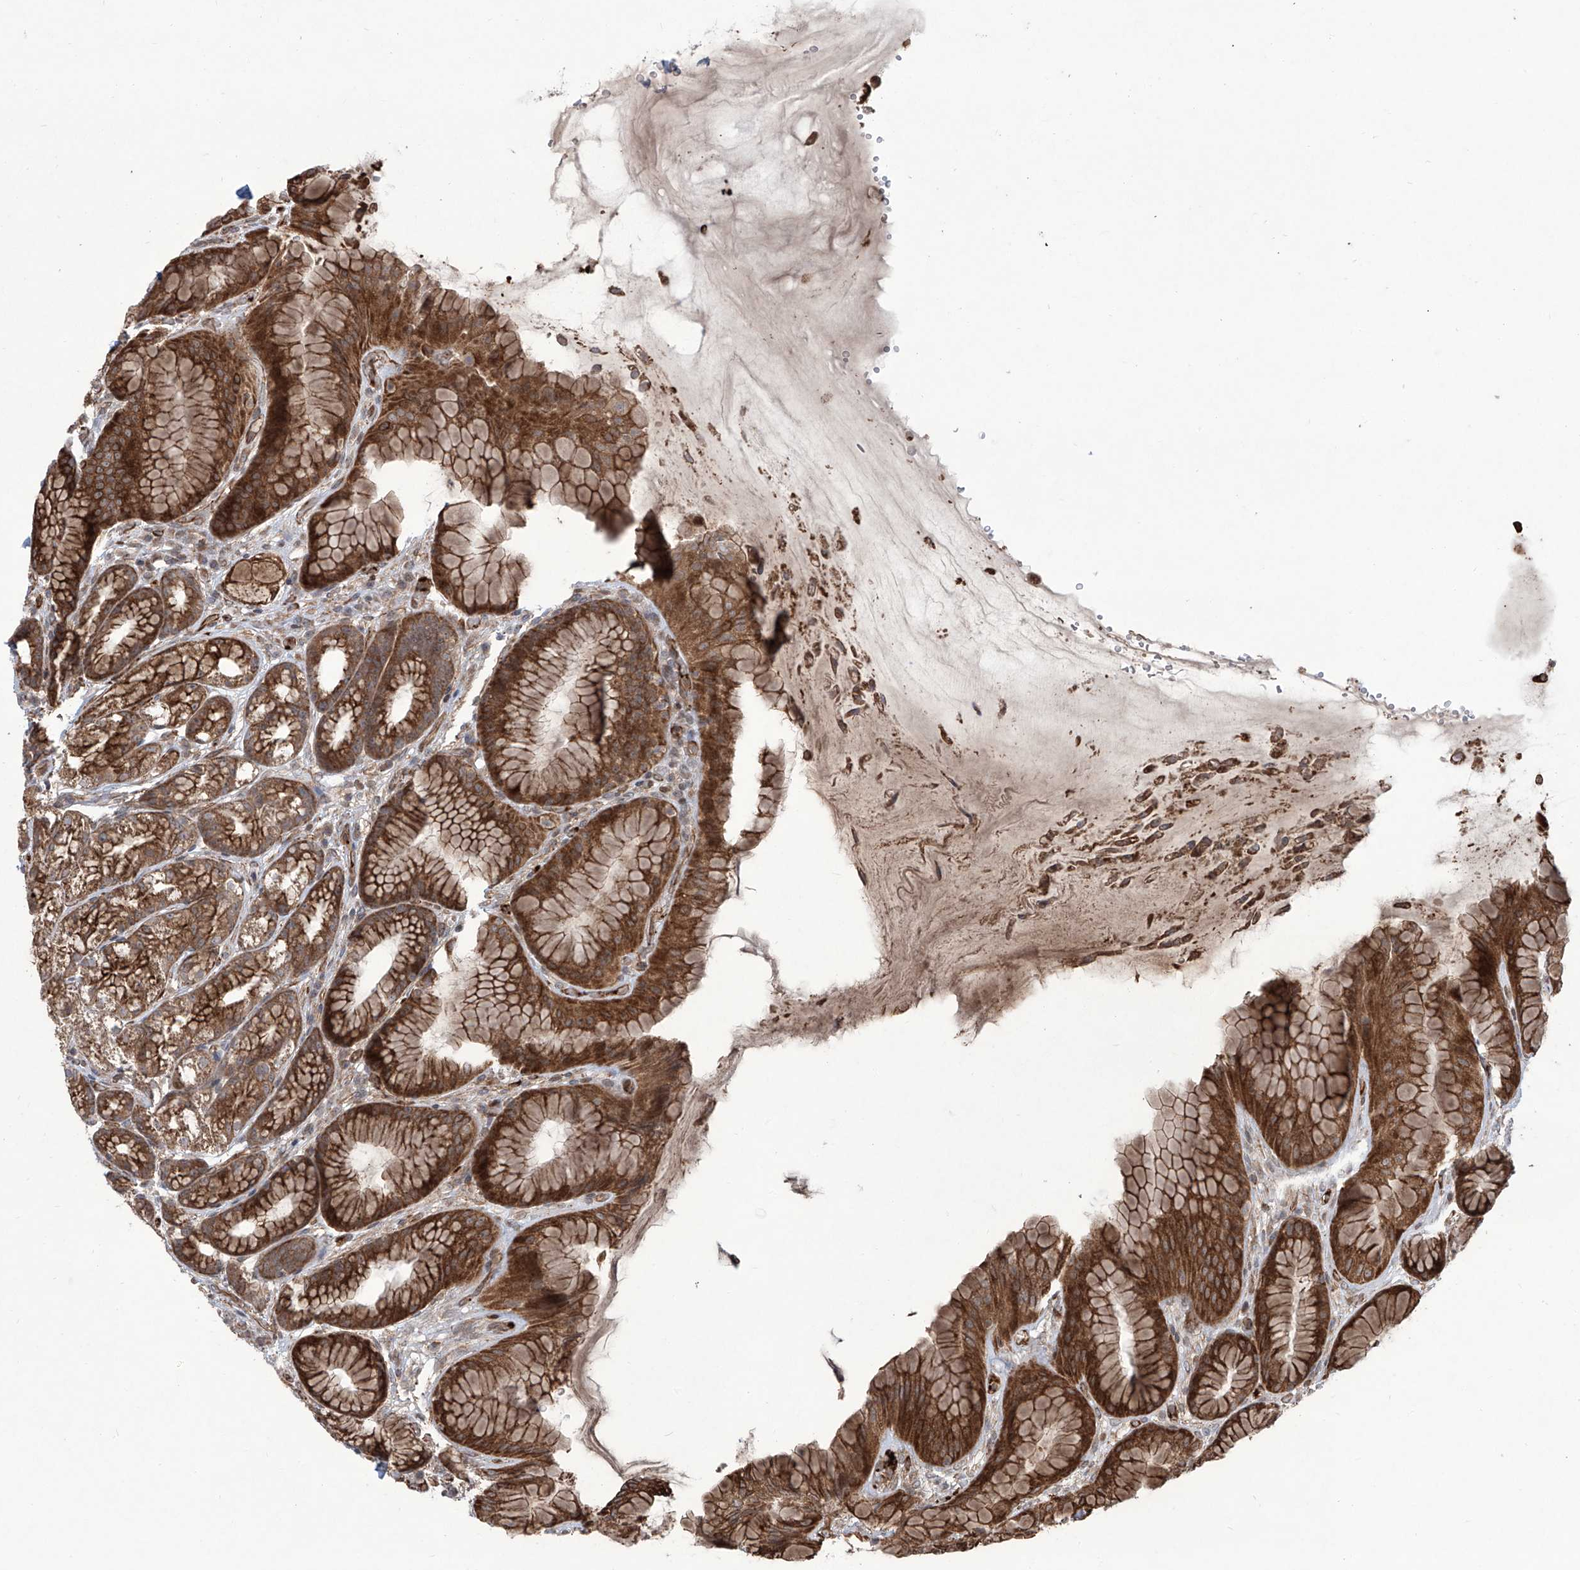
{"staining": {"intensity": "strong", "quantity": ">75%", "location": "cytoplasmic/membranous"}, "tissue": "stomach", "cell_type": "Glandular cells", "image_type": "normal", "snomed": [{"axis": "morphology", "description": "Normal tissue, NOS"}, {"axis": "topography", "description": "Stomach"}], "caption": "Approximately >75% of glandular cells in normal stomach display strong cytoplasmic/membranous protein expression as visualized by brown immunohistochemical staining.", "gene": "APAF1", "patient": {"sex": "male", "age": 57}}